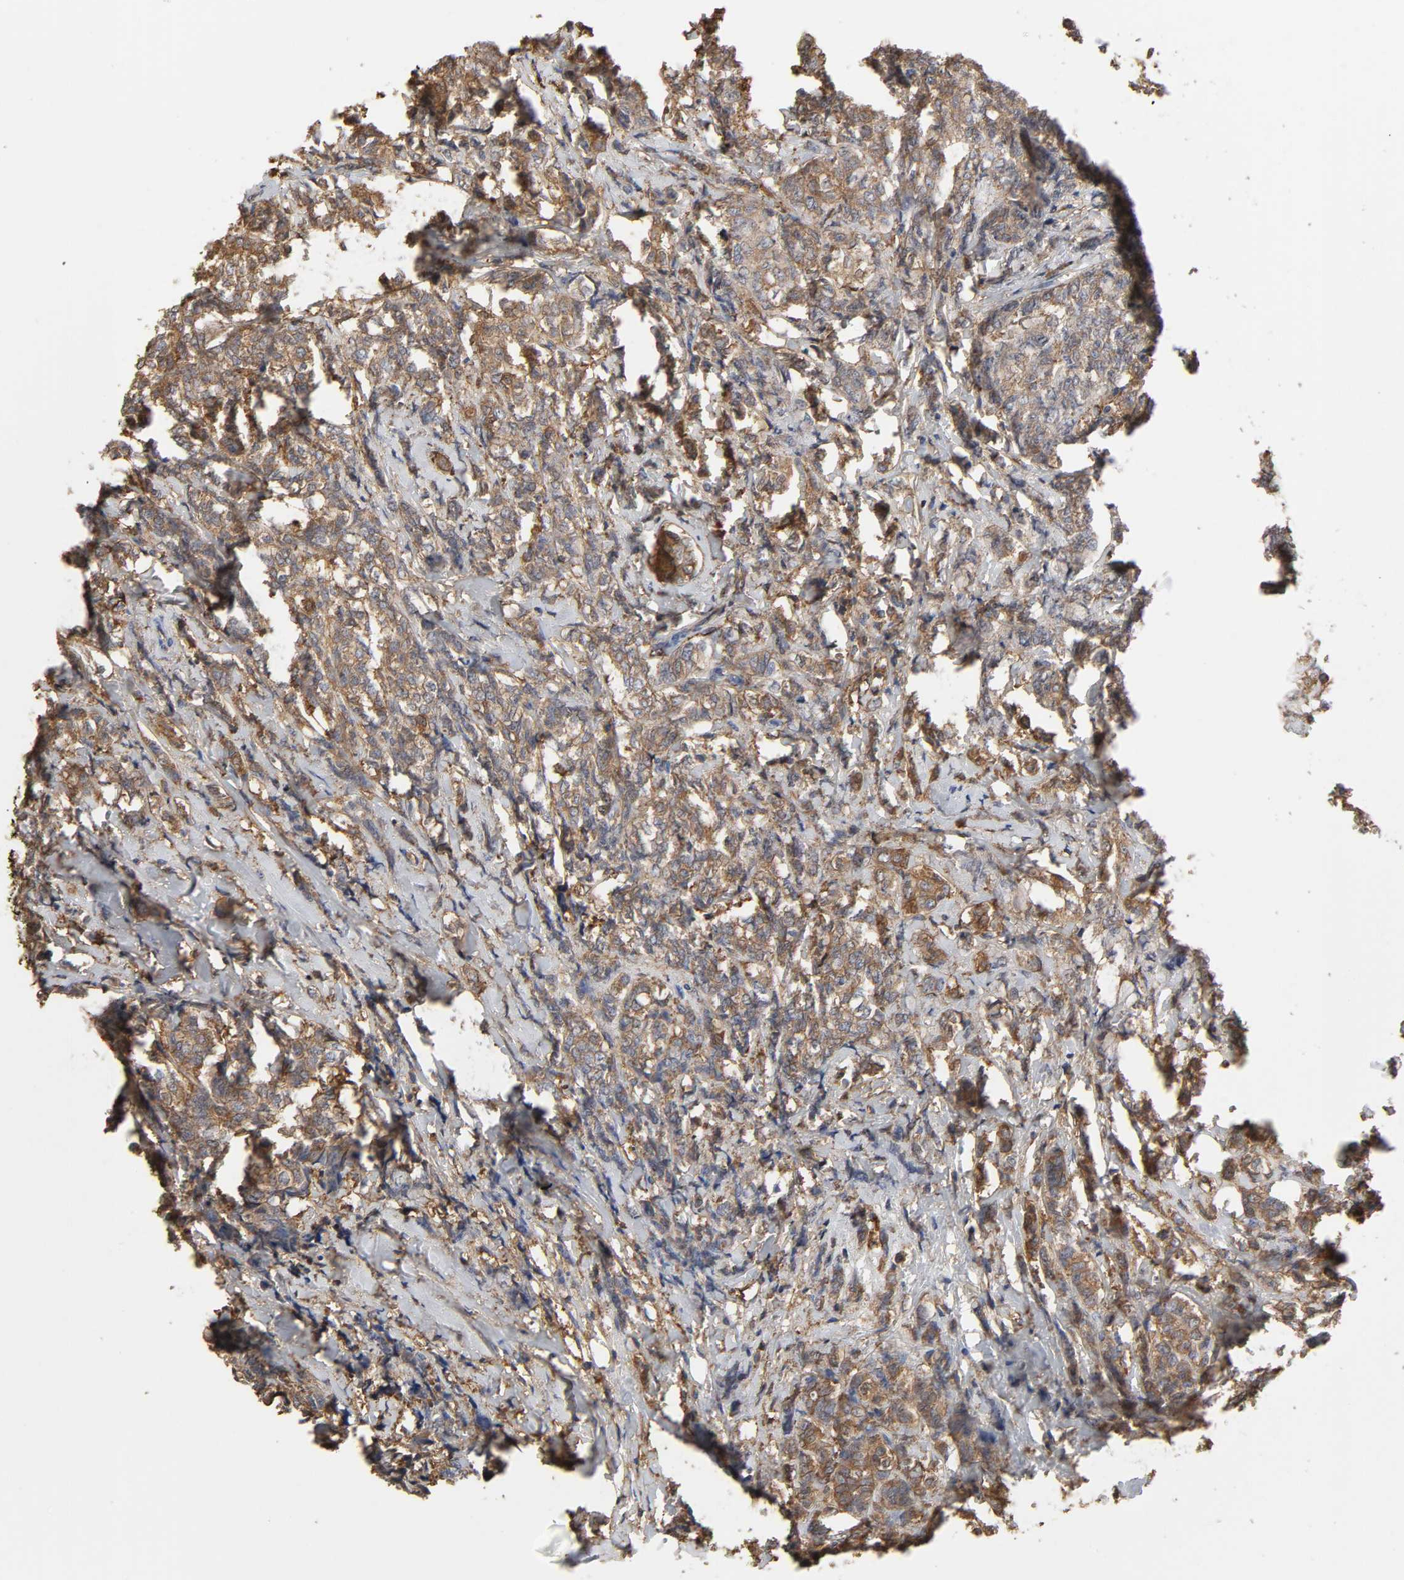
{"staining": {"intensity": "moderate", "quantity": ">75%", "location": "cytoplasmic/membranous"}, "tissue": "breast cancer", "cell_type": "Tumor cells", "image_type": "cancer", "snomed": [{"axis": "morphology", "description": "Lobular carcinoma"}, {"axis": "topography", "description": "Breast"}], "caption": "A brown stain labels moderate cytoplasmic/membranous positivity of a protein in human breast cancer tumor cells. Ihc stains the protein of interest in brown and the nuclei are stained blue.", "gene": "ANXA2", "patient": {"sex": "female", "age": 60}}